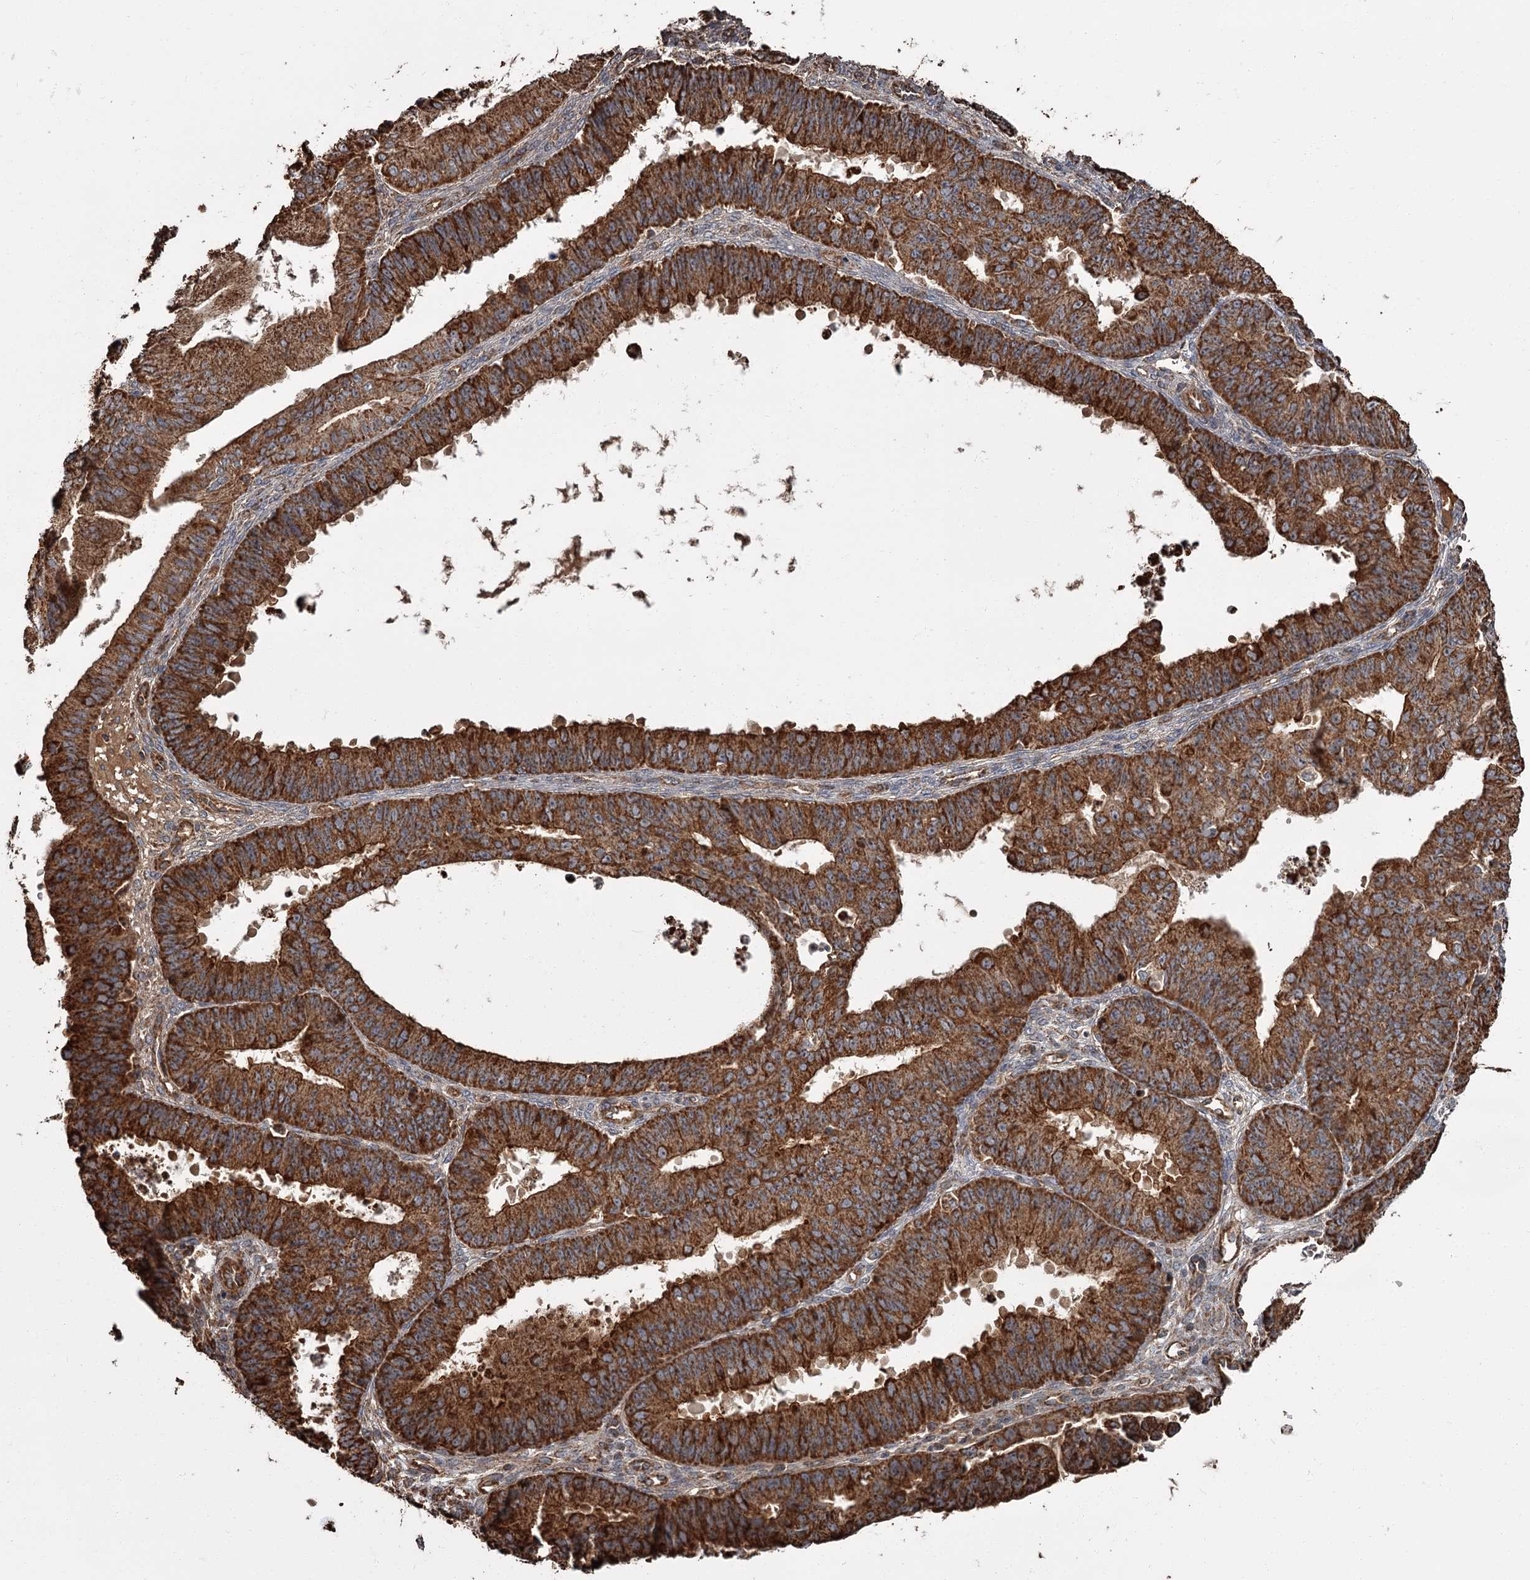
{"staining": {"intensity": "strong", "quantity": ">75%", "location": "cytoplasmic/membranous"}, "tissue": "ovarian cancer", "cell_type": "Tumor cells", "image_type": "cancer", "snomed": [{"axis": "morphology", "description": "Carcinoma, endometroid"}, {"axis": "topography", "description": "Appendix"}, {"axis": "topography", "description": "Ovary"}], "caption": "Tumor cells demonstrate high levels of strong cytoplasmic/membranous positivity in about >75% of cells in ovarian cancer (endometroid carcinoma).", "gene": "THAP9", "patient": {"sex": "female", "age": 42}}